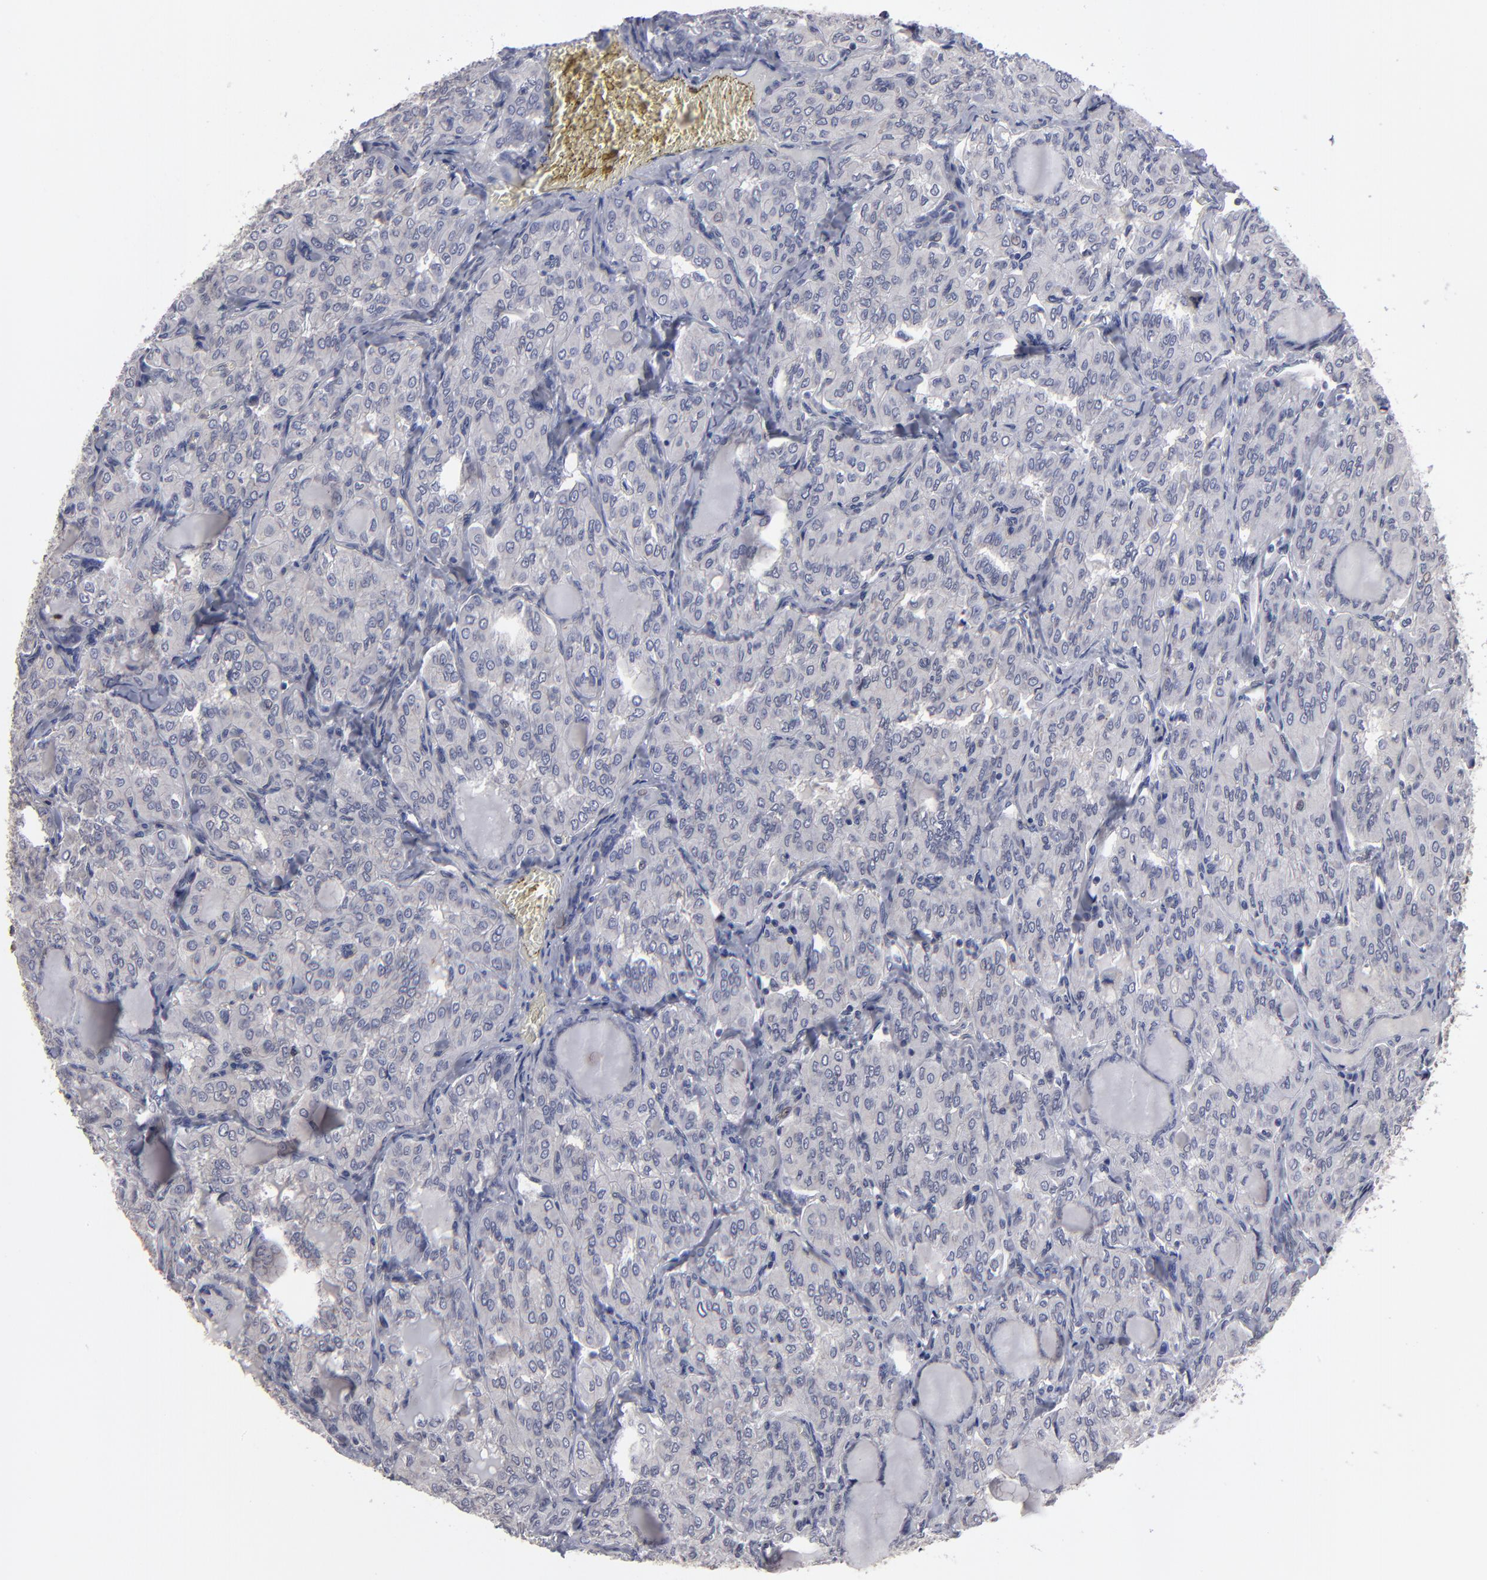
{"staining": {"intensity": "moderate", "quantity": "<25%", "location": "nuclear"}, "tissue": "thyroid cancer", "cell_type": "Tumor cells", "image_type": "cancer", "snomed": [{"axis": "morphology", "description": "Papillary adenocarcinoma, NOS"}, {"axis": "topography", "description": "Thyroid gland"}], "caption": "A low amount of moderate nuclear expression is appreciated in about <25% of tumor cells in thyroid cancer tissue. (IHC, brightfield microscopy, high magnification).", "gene": "CEP97", "patient": {"sex": "male", "age": 20}}